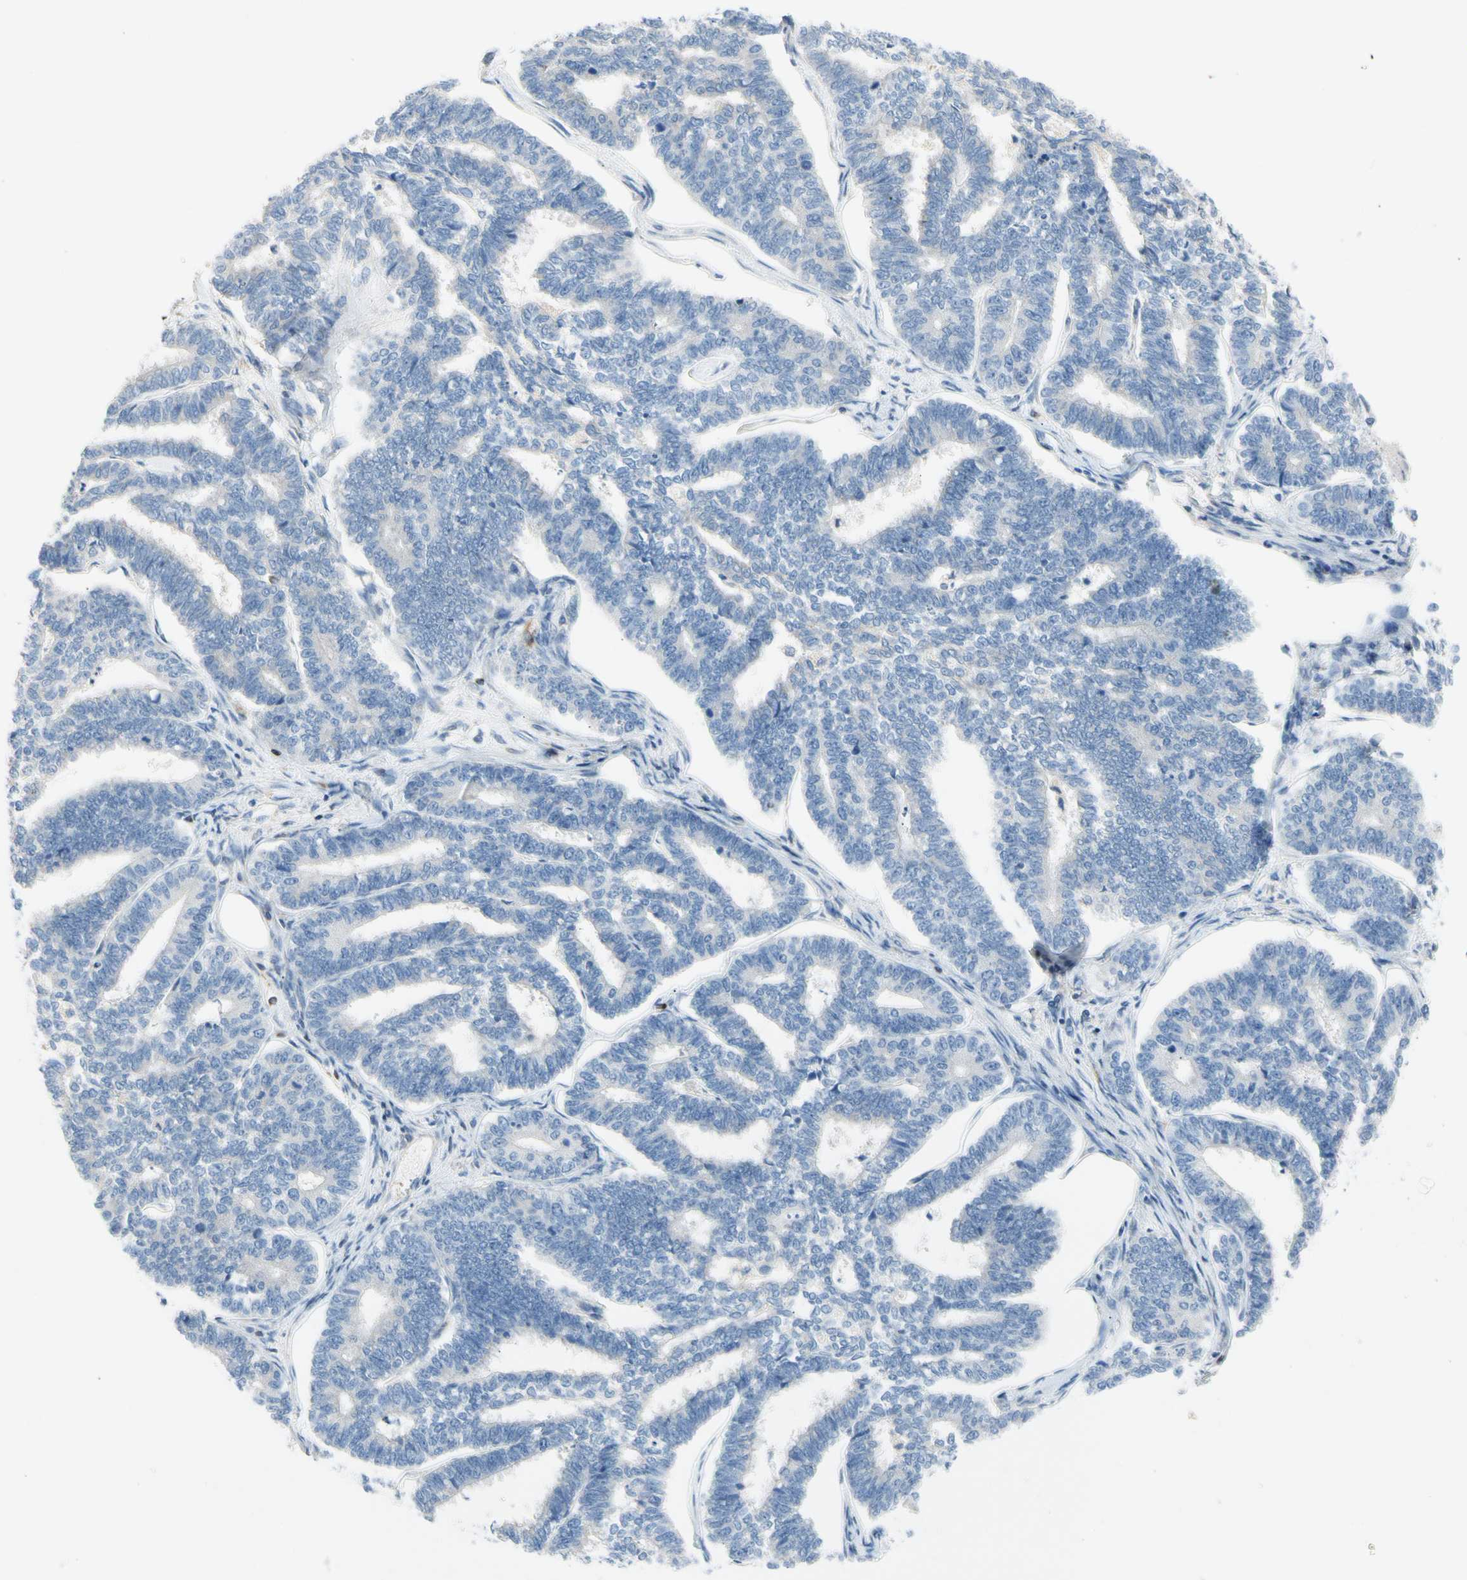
{"staining": {"intensity": "negative", "quantity": "none", "location": "none"}, "tissue": "endometrial cancer", "cell_type": "Tumor cells", "image_type": "cancer", "snomed": [{"axis": "morphology", "description": "Adenocarcinoma, NOS"}, {"axis": "topography", "description": "Endometrium"}], "caption": "Immunohistochemical staining of human endometrial cancer shows no significant staining in tumor cells.", "gene": "MAP3K3", "patient": {"sex": "female", "age": 70}}